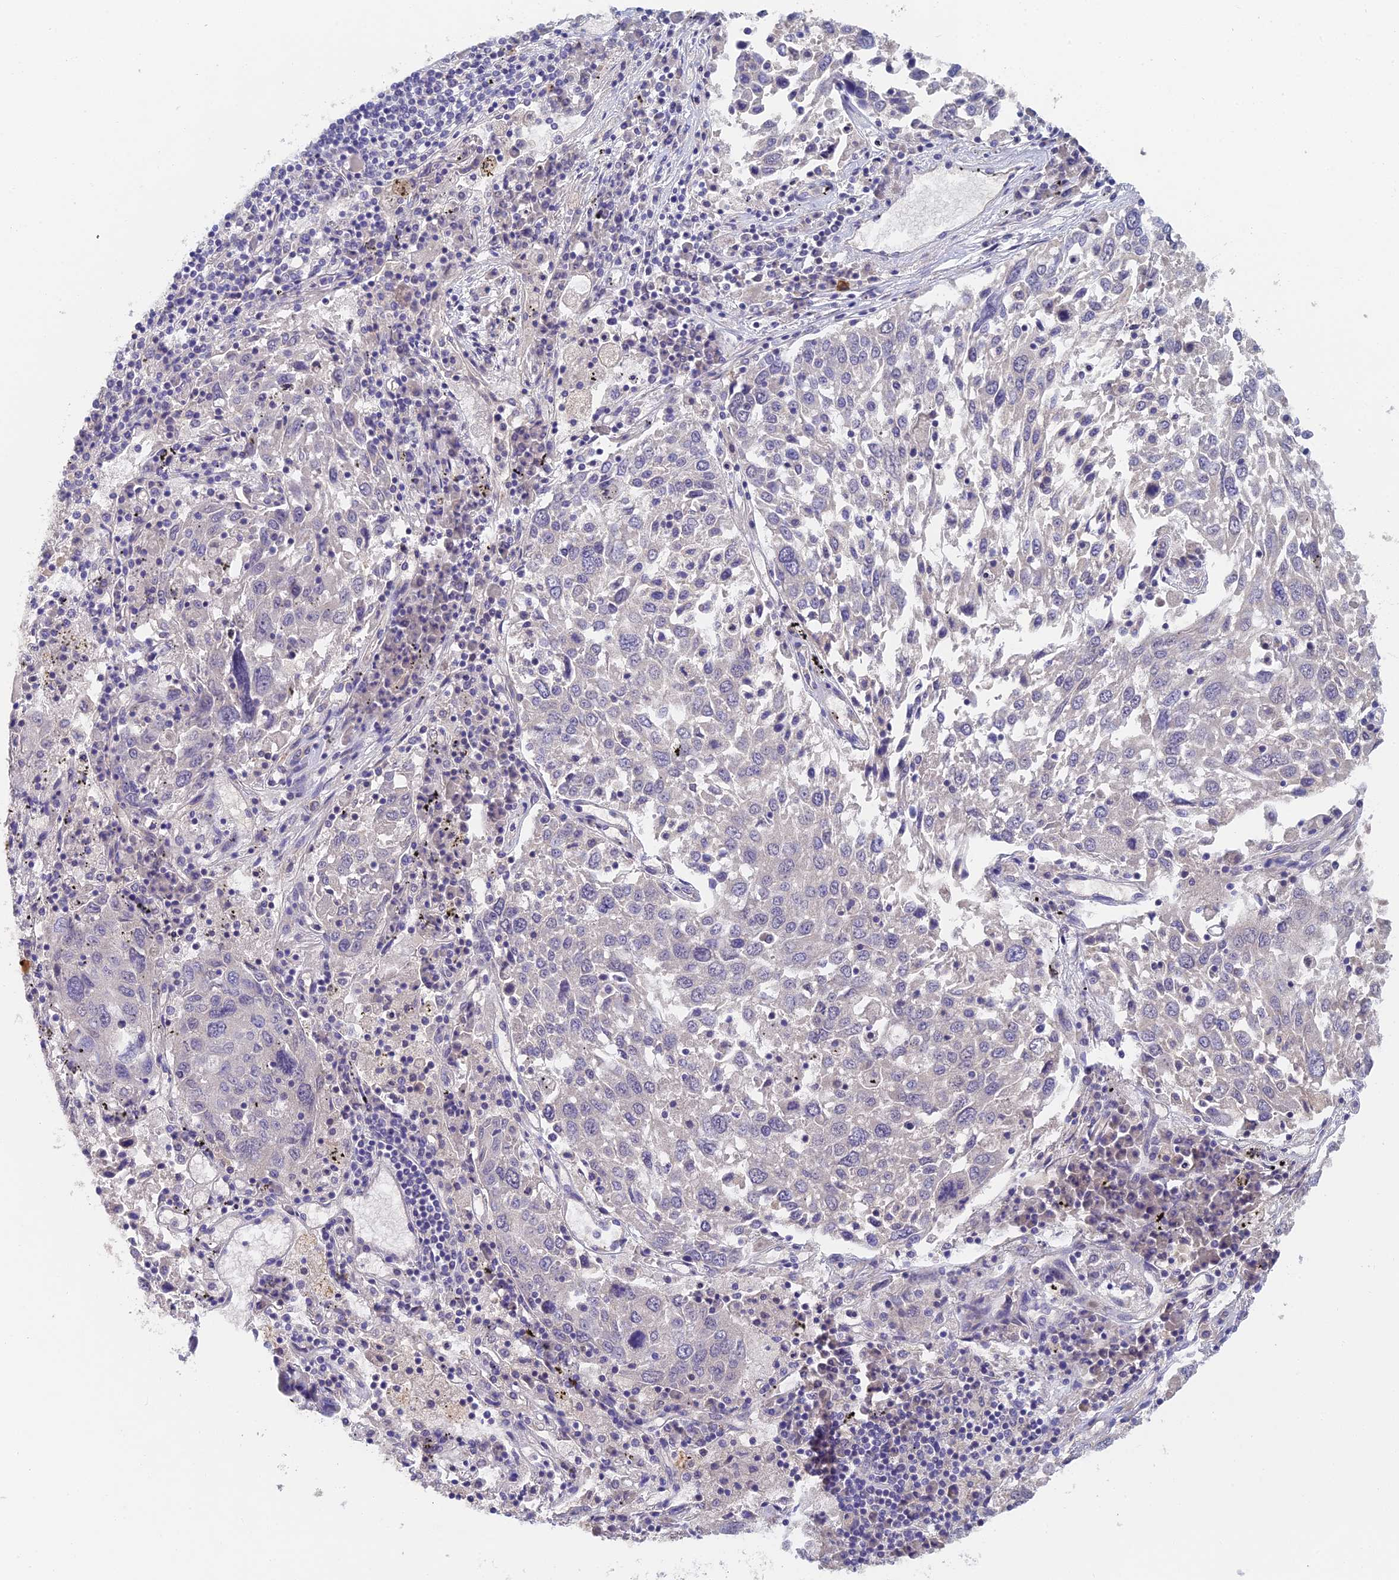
{"staining": {"intensity": "negative", "quantity": "none", "location": "none"}, "tissue": "lung cancer", "cell_type": "Tumor cells", "image_type": "cancer", "snomed": [{"axis": "morphology", "description": "Squamous cell carcinoma, NOS"}, {"axis": "topography", "description": "Lung"}], "caption": "DAB immunohistochemical staining of lung cancer reveals no significant positivity in tumor cells.", "gene": "ADAMTS13", "patient": {"sex": "male", "age": 65}}